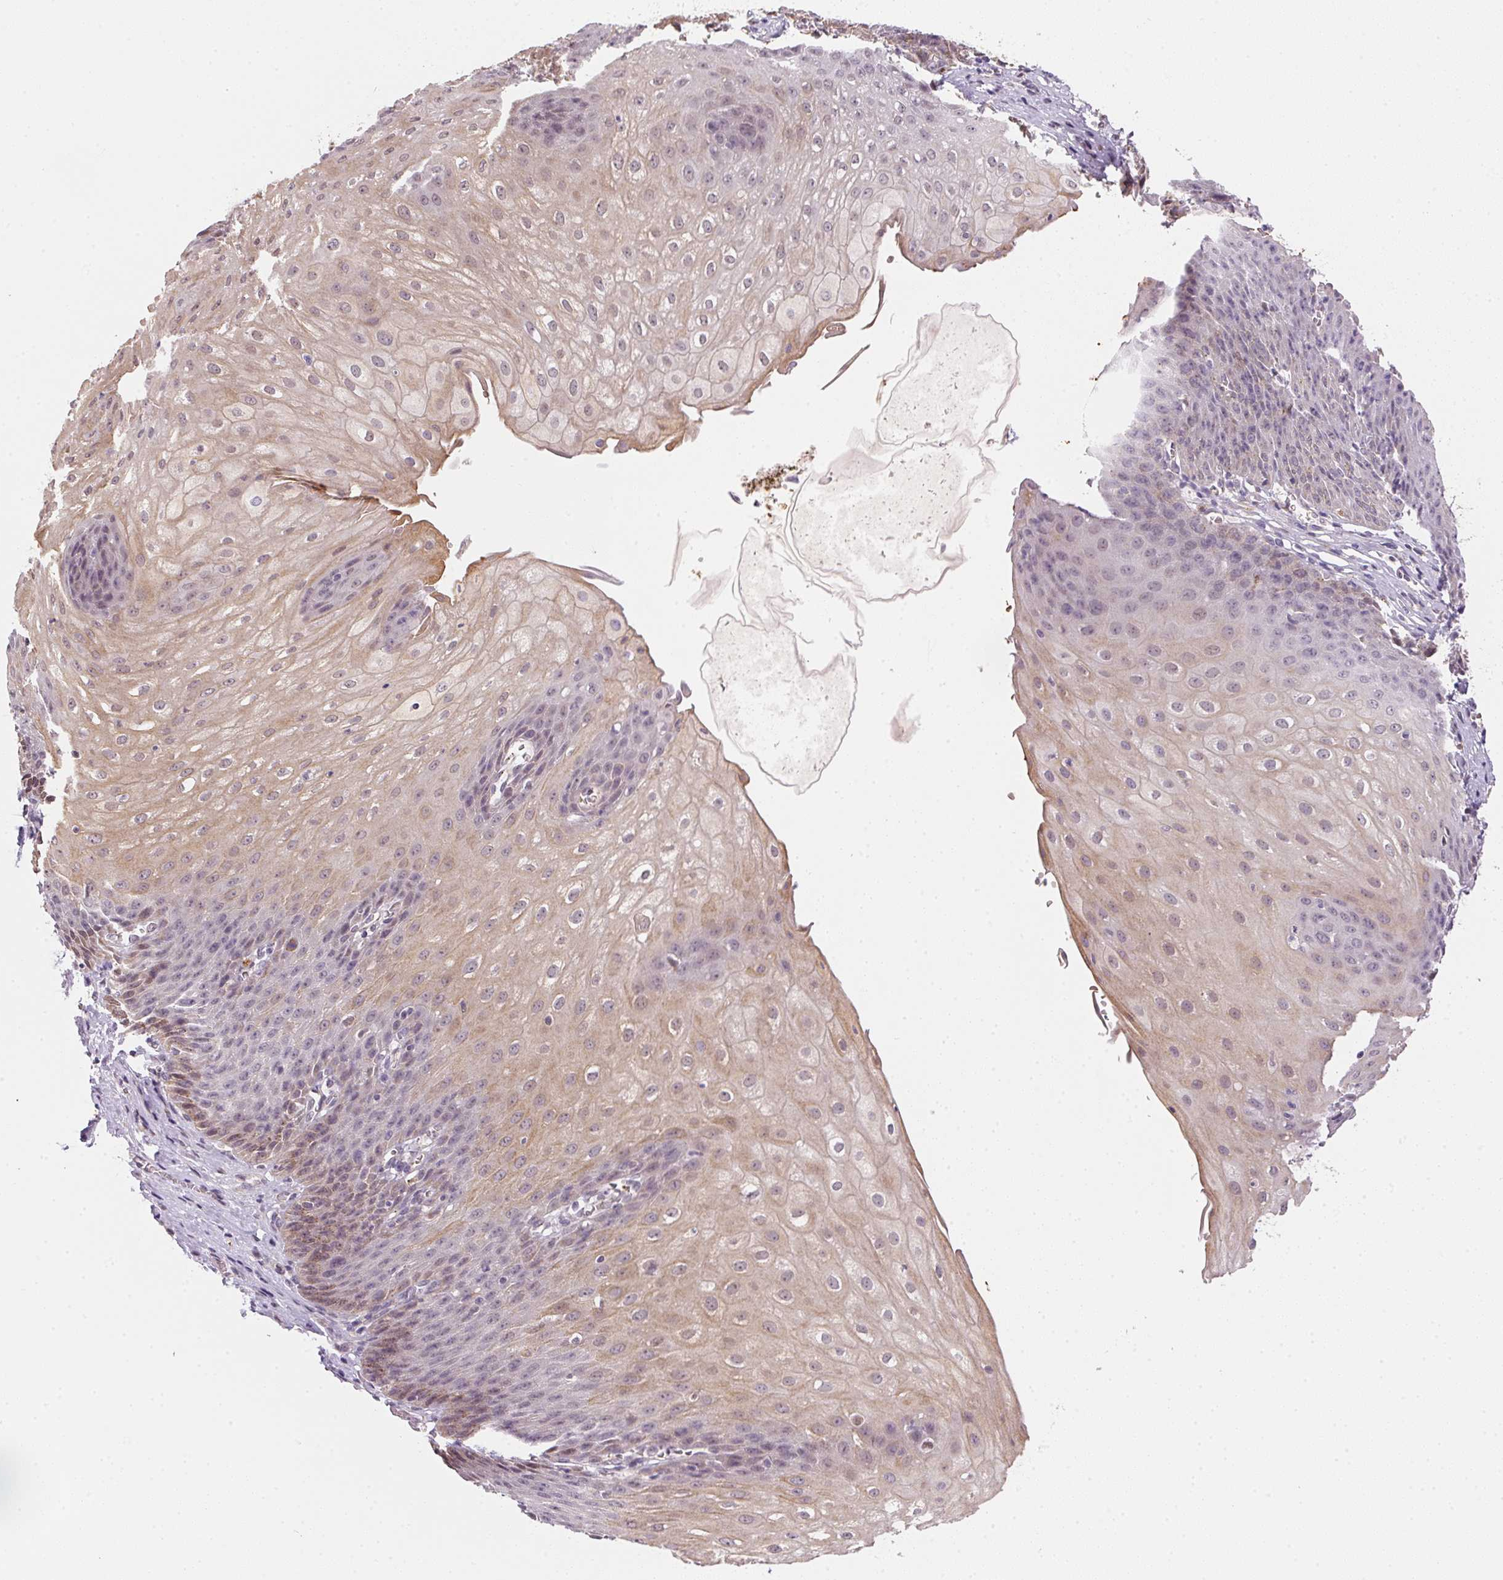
{"staining": {"intensity": "weak", "quantity": "25%-75%", "location": "cytoplasmic/membranous"}, "tissue": "esophagus", "cell_type": "Squamous epithelial cells", "image_type": "normal", "snomed": [{"axis": "morphology", "description": "Normal tissue, NOS"}, {"axis": "topography", "description": "Esophagus"}], "caption": "Protein expression by IHC demonstrates weak cytoplasmic/membranous positivity in about 25%-75% of squamous epithelial cells in unremarkable esophagus.", "gene": "METTL13", "patient": {"sex": "male", "age": 71}}